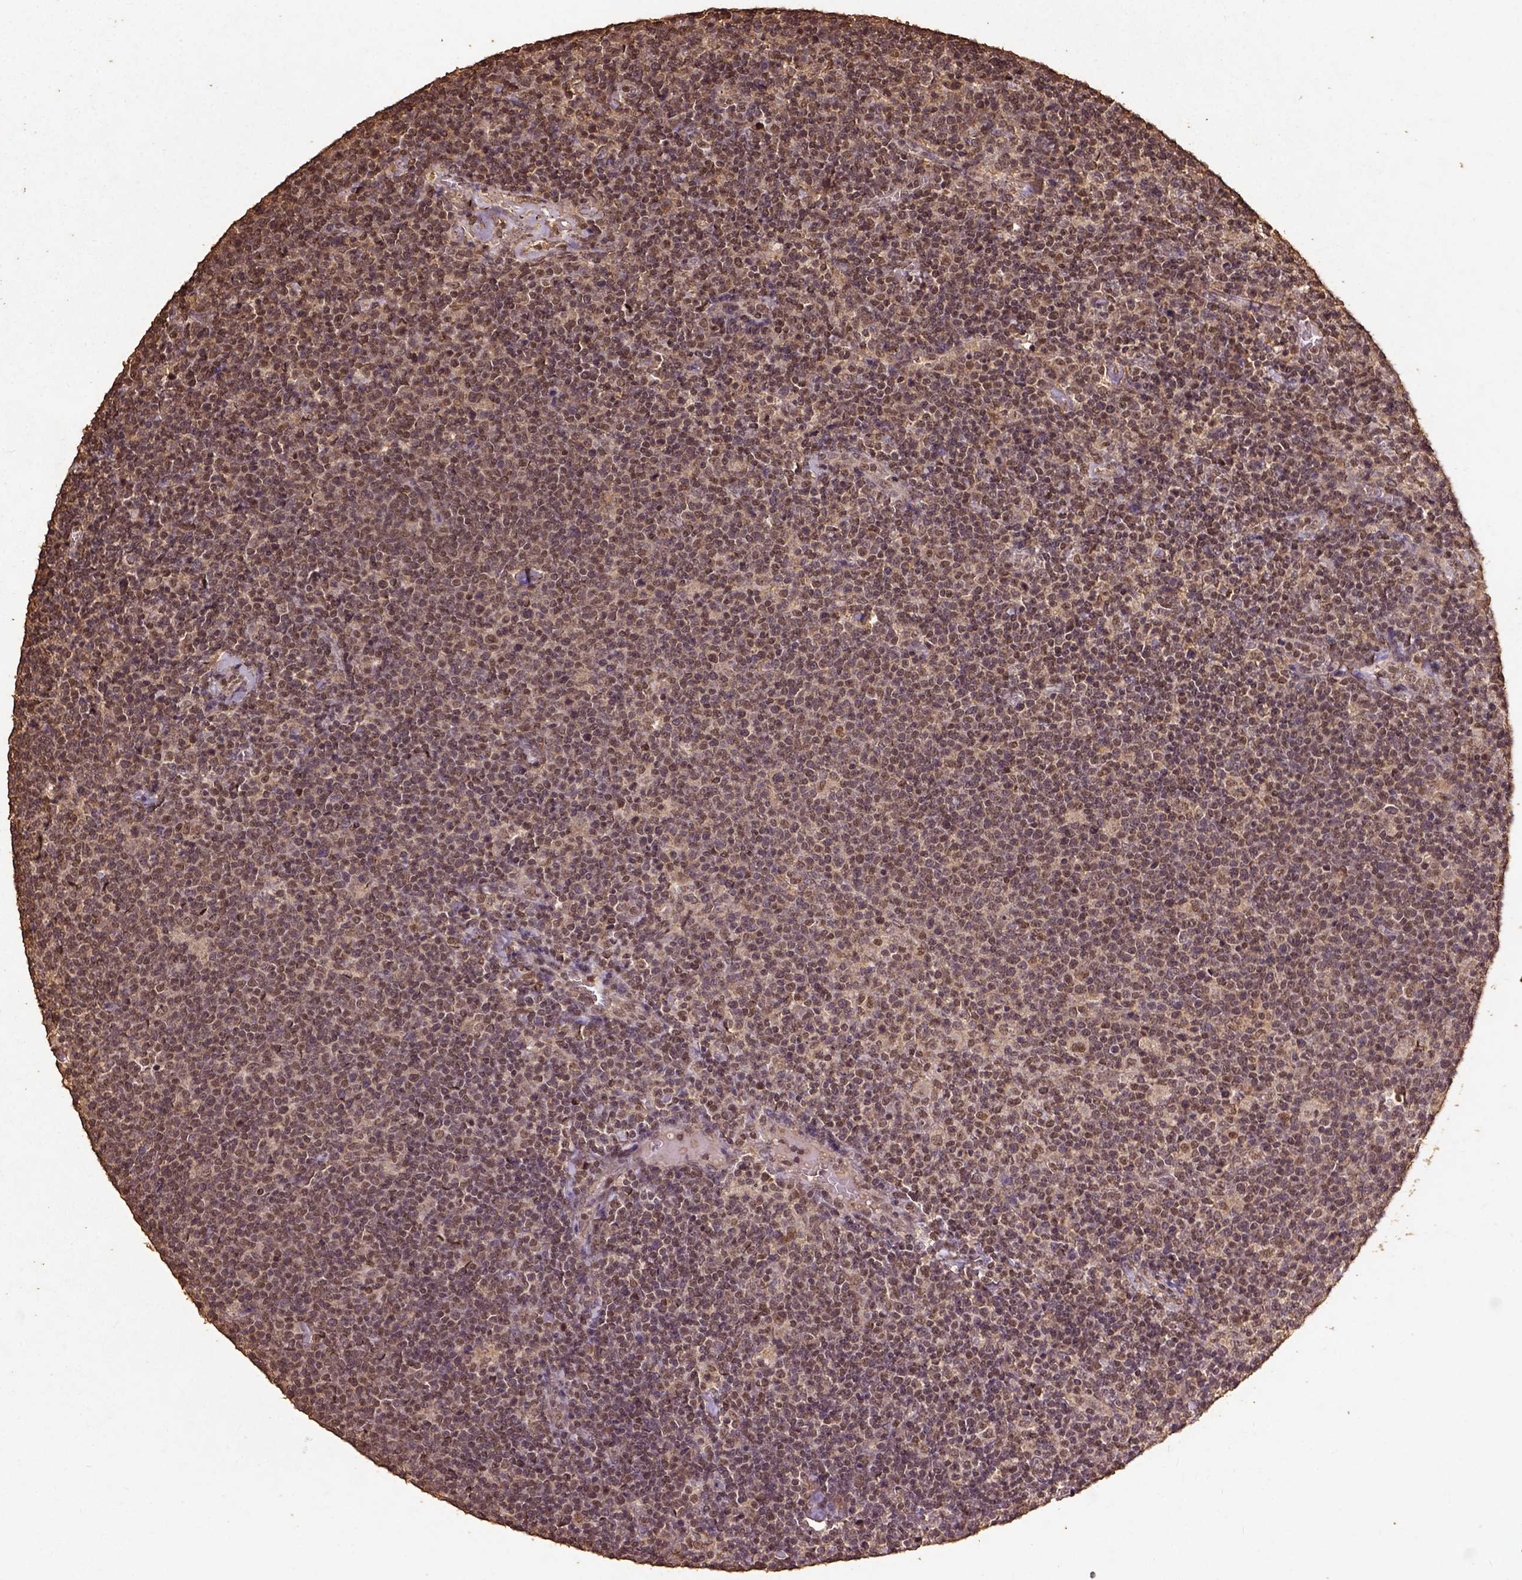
{"staining": {"intensity": "moderate", "quantity": "25%-75%", "location": "nuclear"}, "tissue": "lymphoma", "cell_type": "Tumor cells", "image_type": "cancer", "snomed": [{"axis": "morphology", "description": "Malignant lymphoma, non-Hodgkin's type, High grade"}, {"axis": "topography", "description": "Lymph node"}], "caption": "A brown stain highlights moderate nuclear staining of a protein in human malignant lymphoma, non-Hodgkin's type (high-grade) tumor cells. The protein of interest is stained brown, and the nuclei are stained in blue (DAB (3,3'-diaminobenzidine) IHC with brightfield microscopy, high magnification).", "gene": "NACC1", "patient": {"sex": "male", "age": 61}}